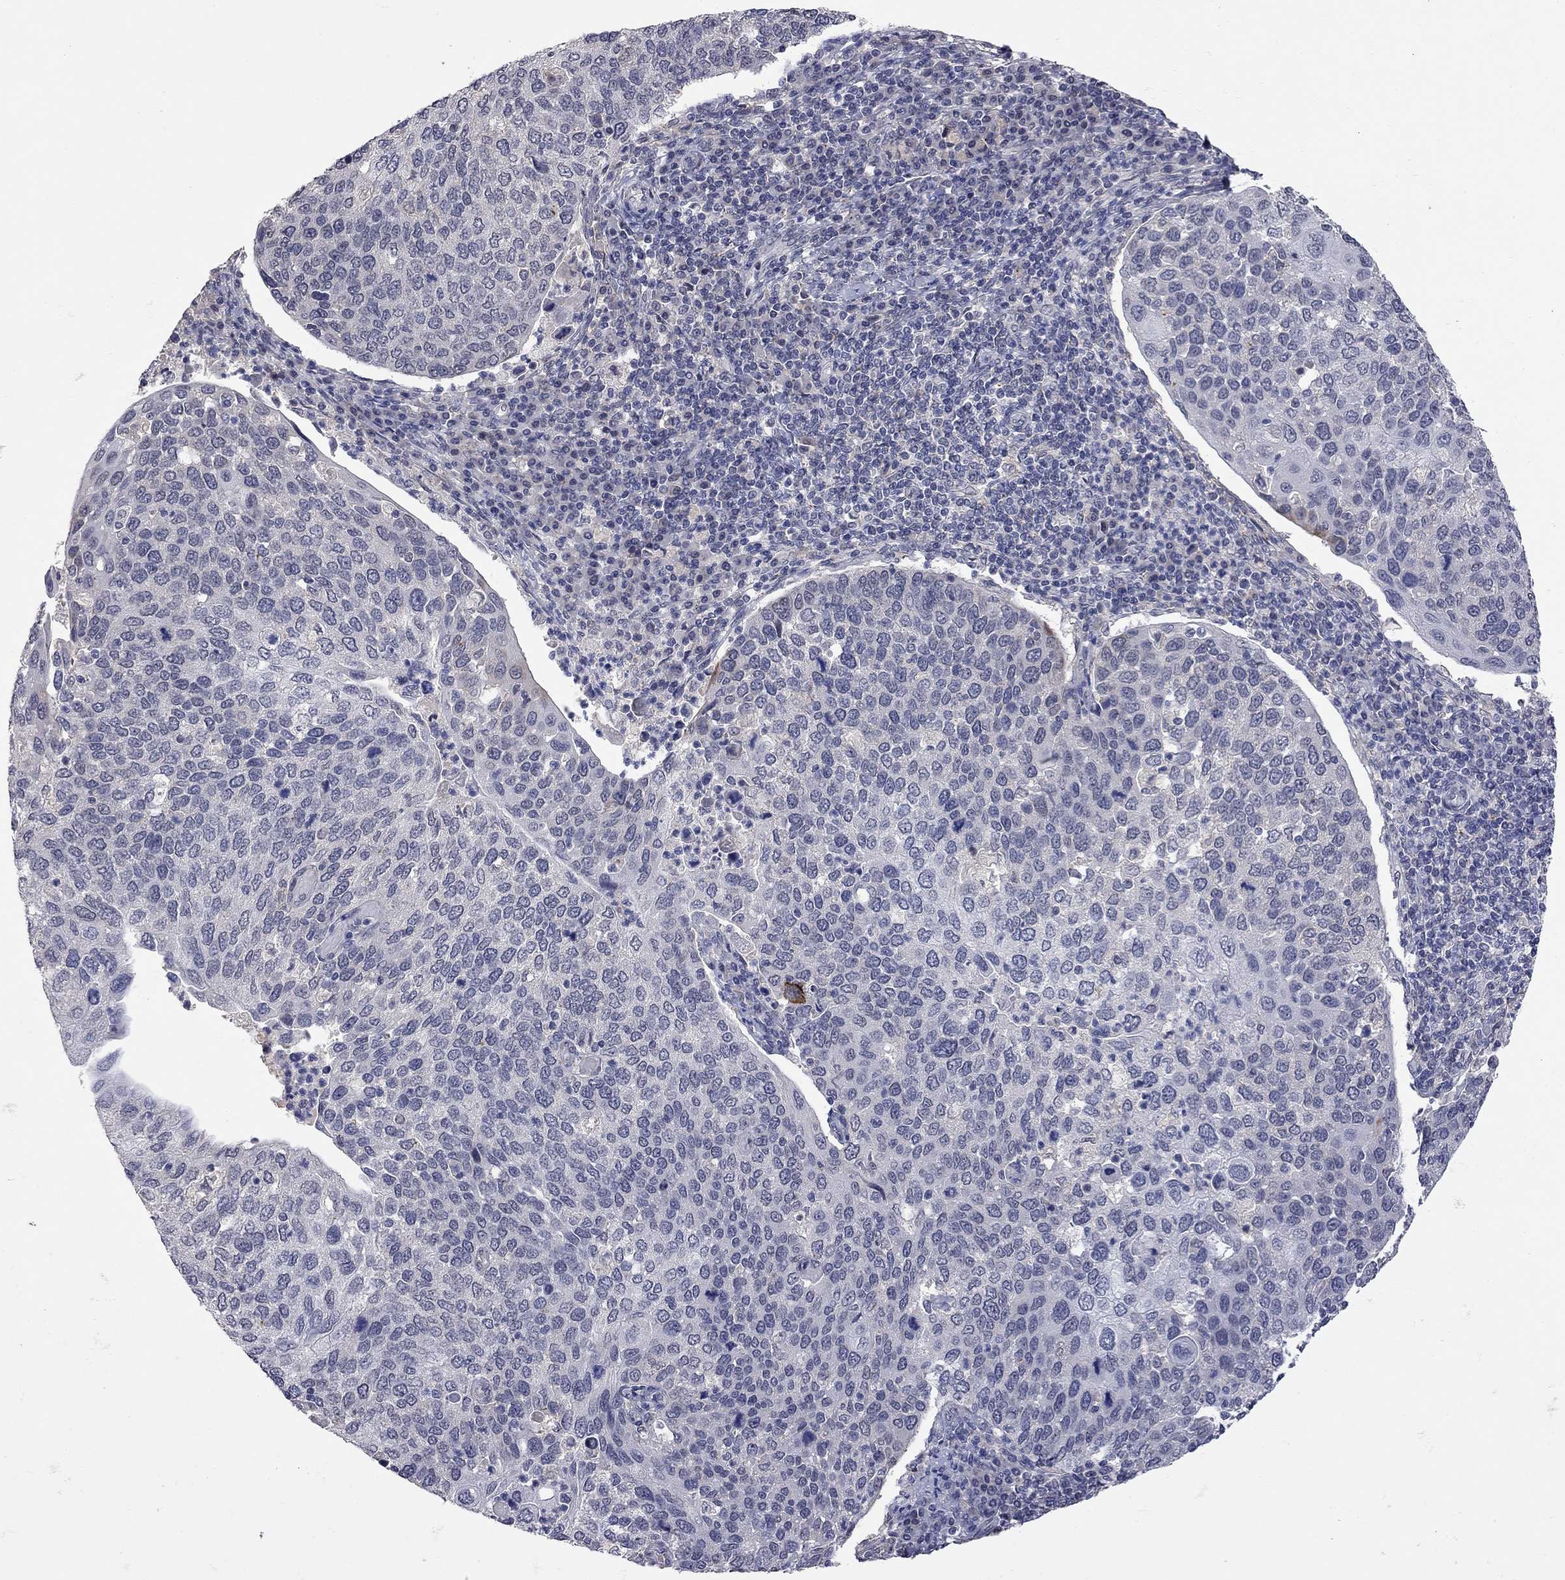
{"staining": {"intensity": "negative", "quantity": "none", "location": "none"}, "tissue": "cervical cancer", "cell_type": "Tumor cells", "image_type": "cancer", "snomed": [{"axis": "morphology", "description": "Squamous cell carcinoma, NOS"}, {"axis": "topography", "description": "Cervix"}], "caption": "Immunohistochemical staining of human cervical squamous cell carcinoma displays no significant positivity in tumor cells.", "gene": "FABP12", "patient": {"sex": "female", "age": 54}}